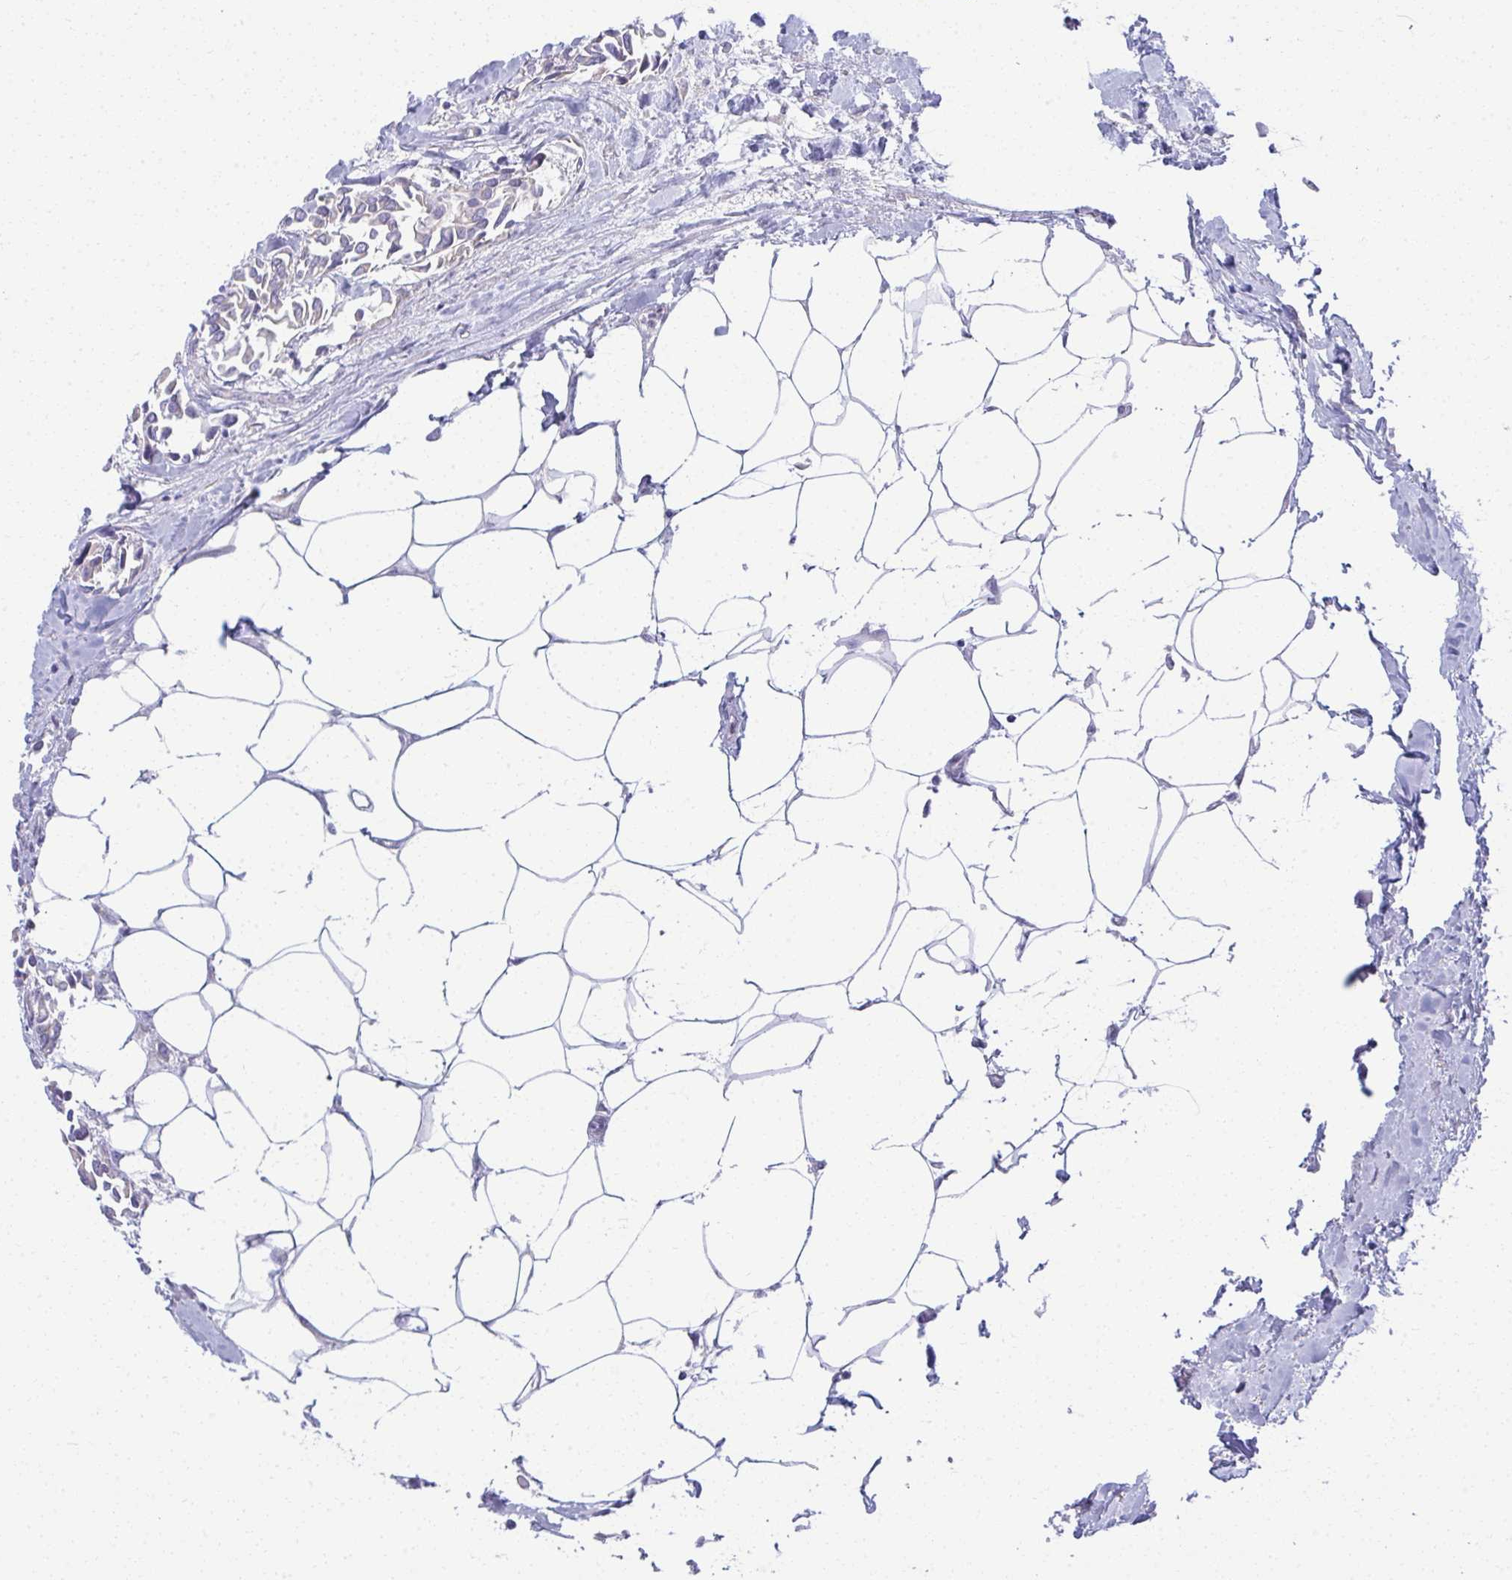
{"staining": {"intensity": "negative", "quantity": "none", "location": "none"}, "tissue": "breast cancer", "cell_type": "Tumor cells", "image_type": "cancer", "snomed": [{"axis": "morphology", "description": "Duct carcinoma"}, {"axis": "topography", "description": "Breast"}], "caption": "The image reveals no staining of tumor cells in breast invasive ductal carcinoma.", "gene": "FASLG", "patient": {"sex": "female", "age": 54}}